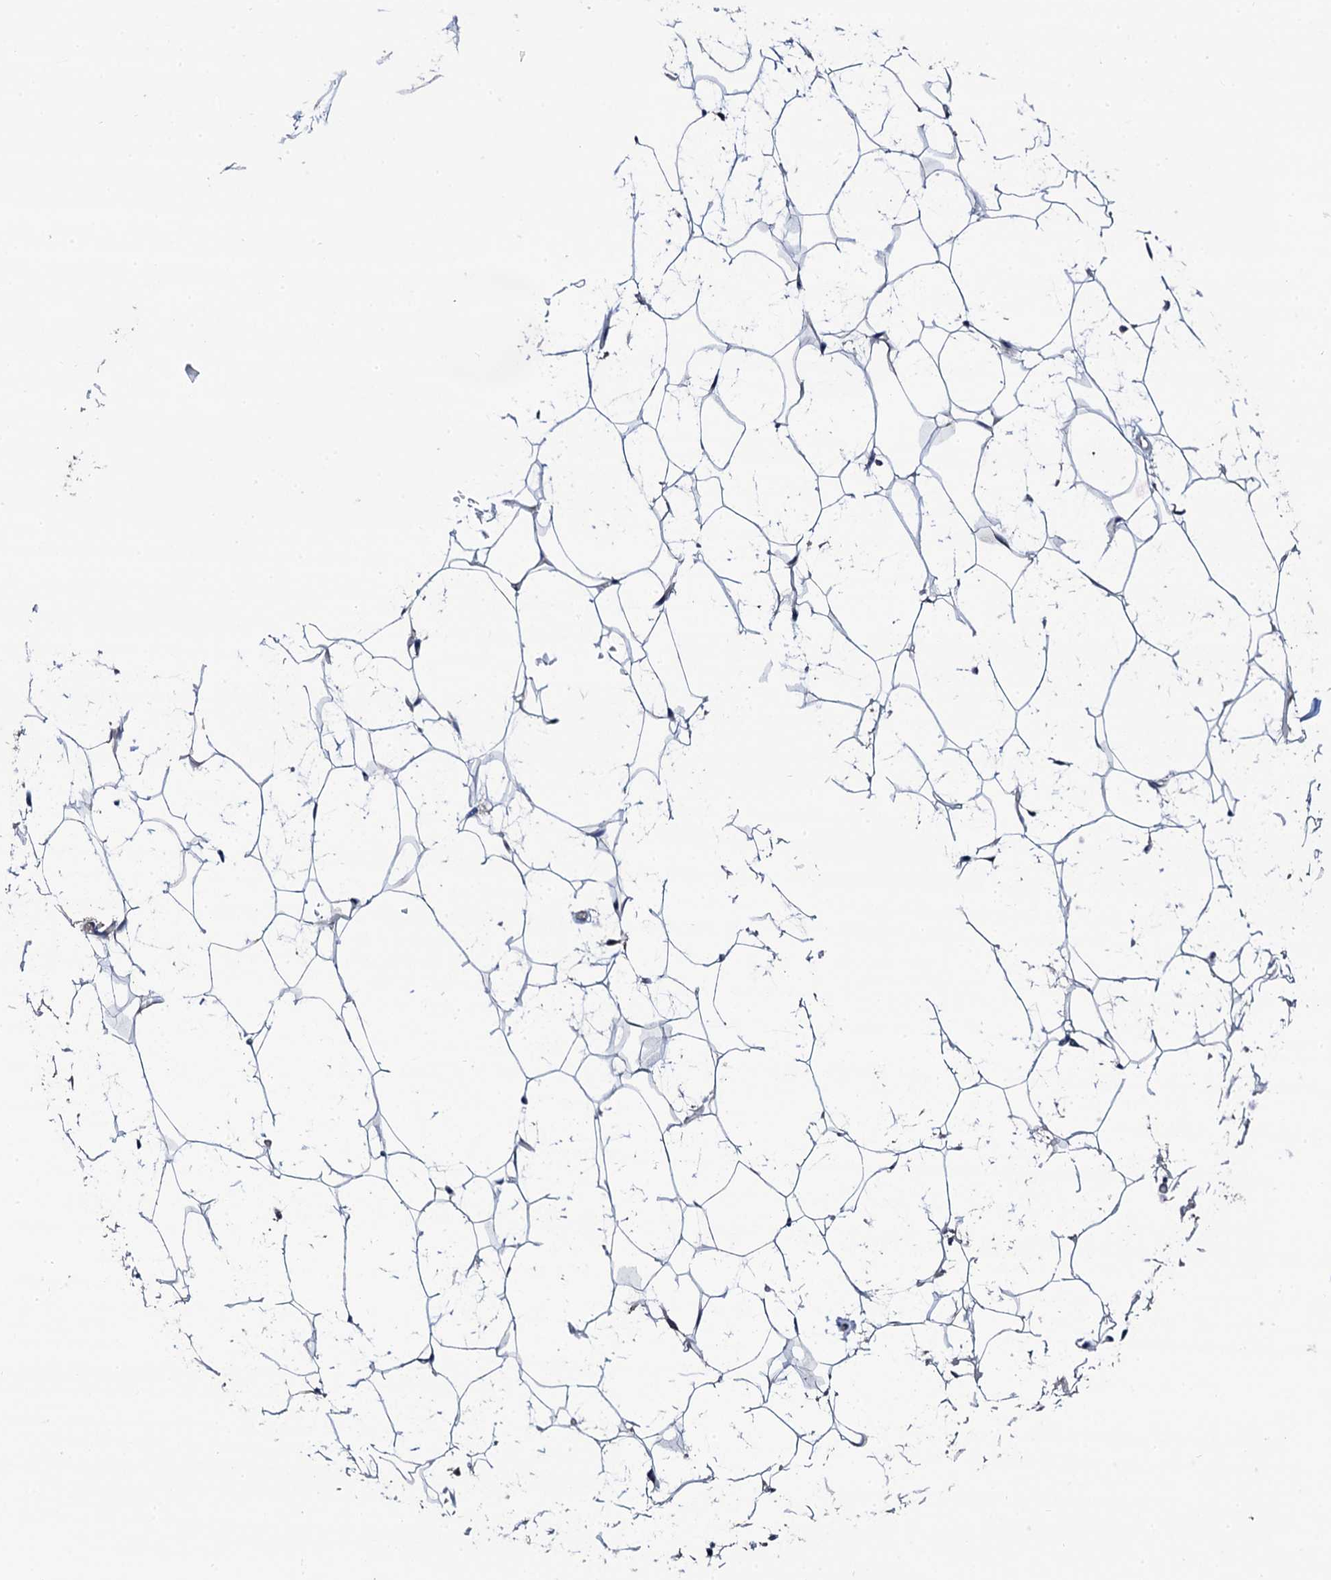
{"staining": {"intensity": "negative", "quantity": "none", "location": "none"}, "tissue": "adipose tissue", "cell_type": "Adipocytes", "image_type": "normal", "snomed": [{"axis": "morphology", "description": "Normal tissue, NOS"}, {"axis": "topography", "description": "Breast"}], "caption": "Photomicrograph shows no protein staining in adipocytes of benign adipose tissue.", "gene": "COG4", "patient": {"sex": "female", "age": 26}}